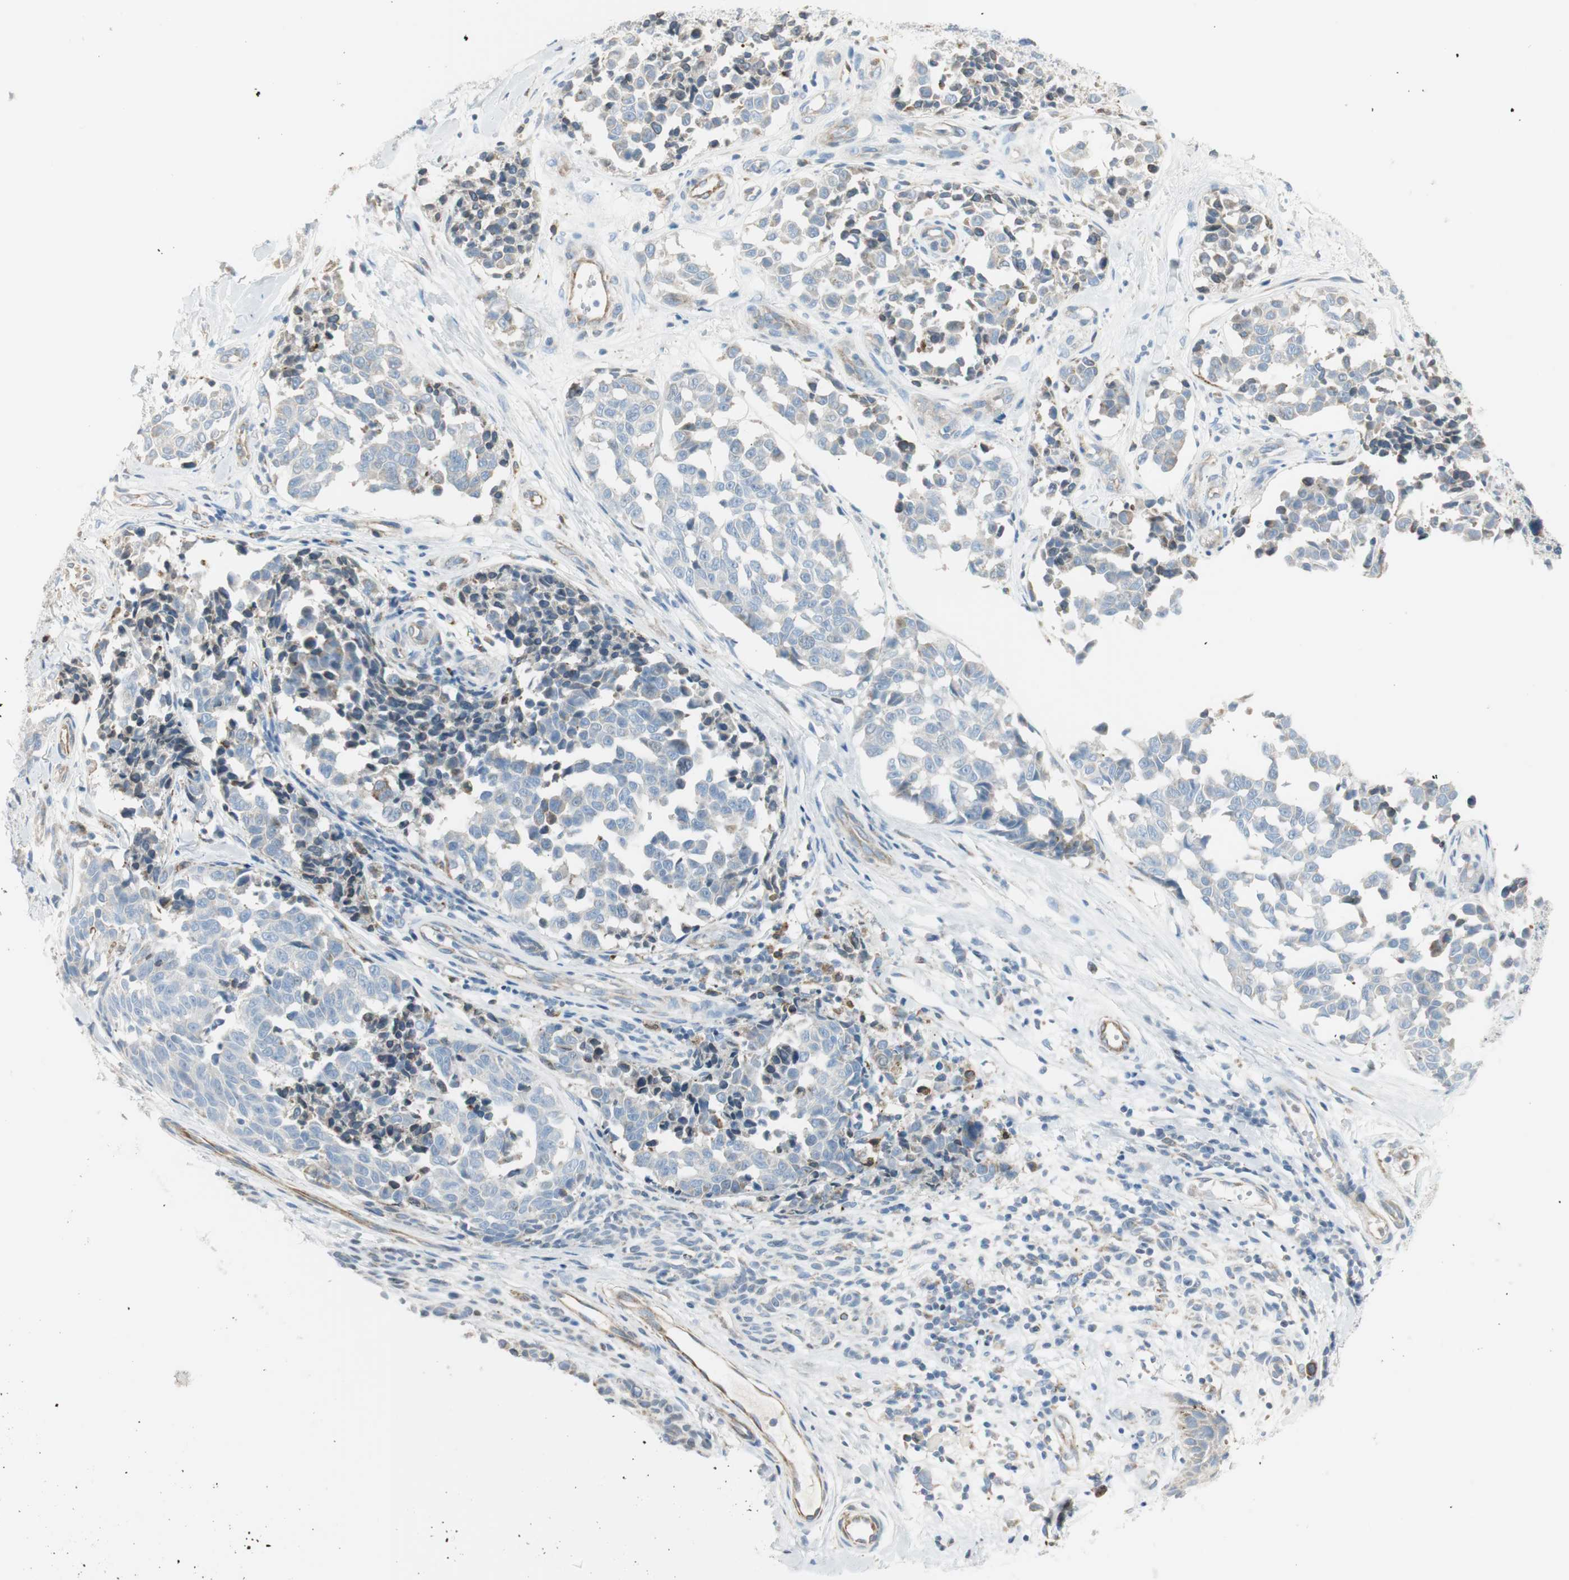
{"staining": {"intensity": "negative", "quantity": "none", "location": "none"}, "tissue": "melanoma", "cell_type": "Tumor cells", "image_type": "cancer", "snomed": [{"axis": "morphology", "description": "Malignant melanoma, NOS"}, {"axis": "topography", "description": "Skin"}], "caption": "A histopathology image of melanoma stained for a protein exhibits no brown staining in tumor cells.", "gene": "TNFSF11", "patient": {"sex": "female", "age": 64}}